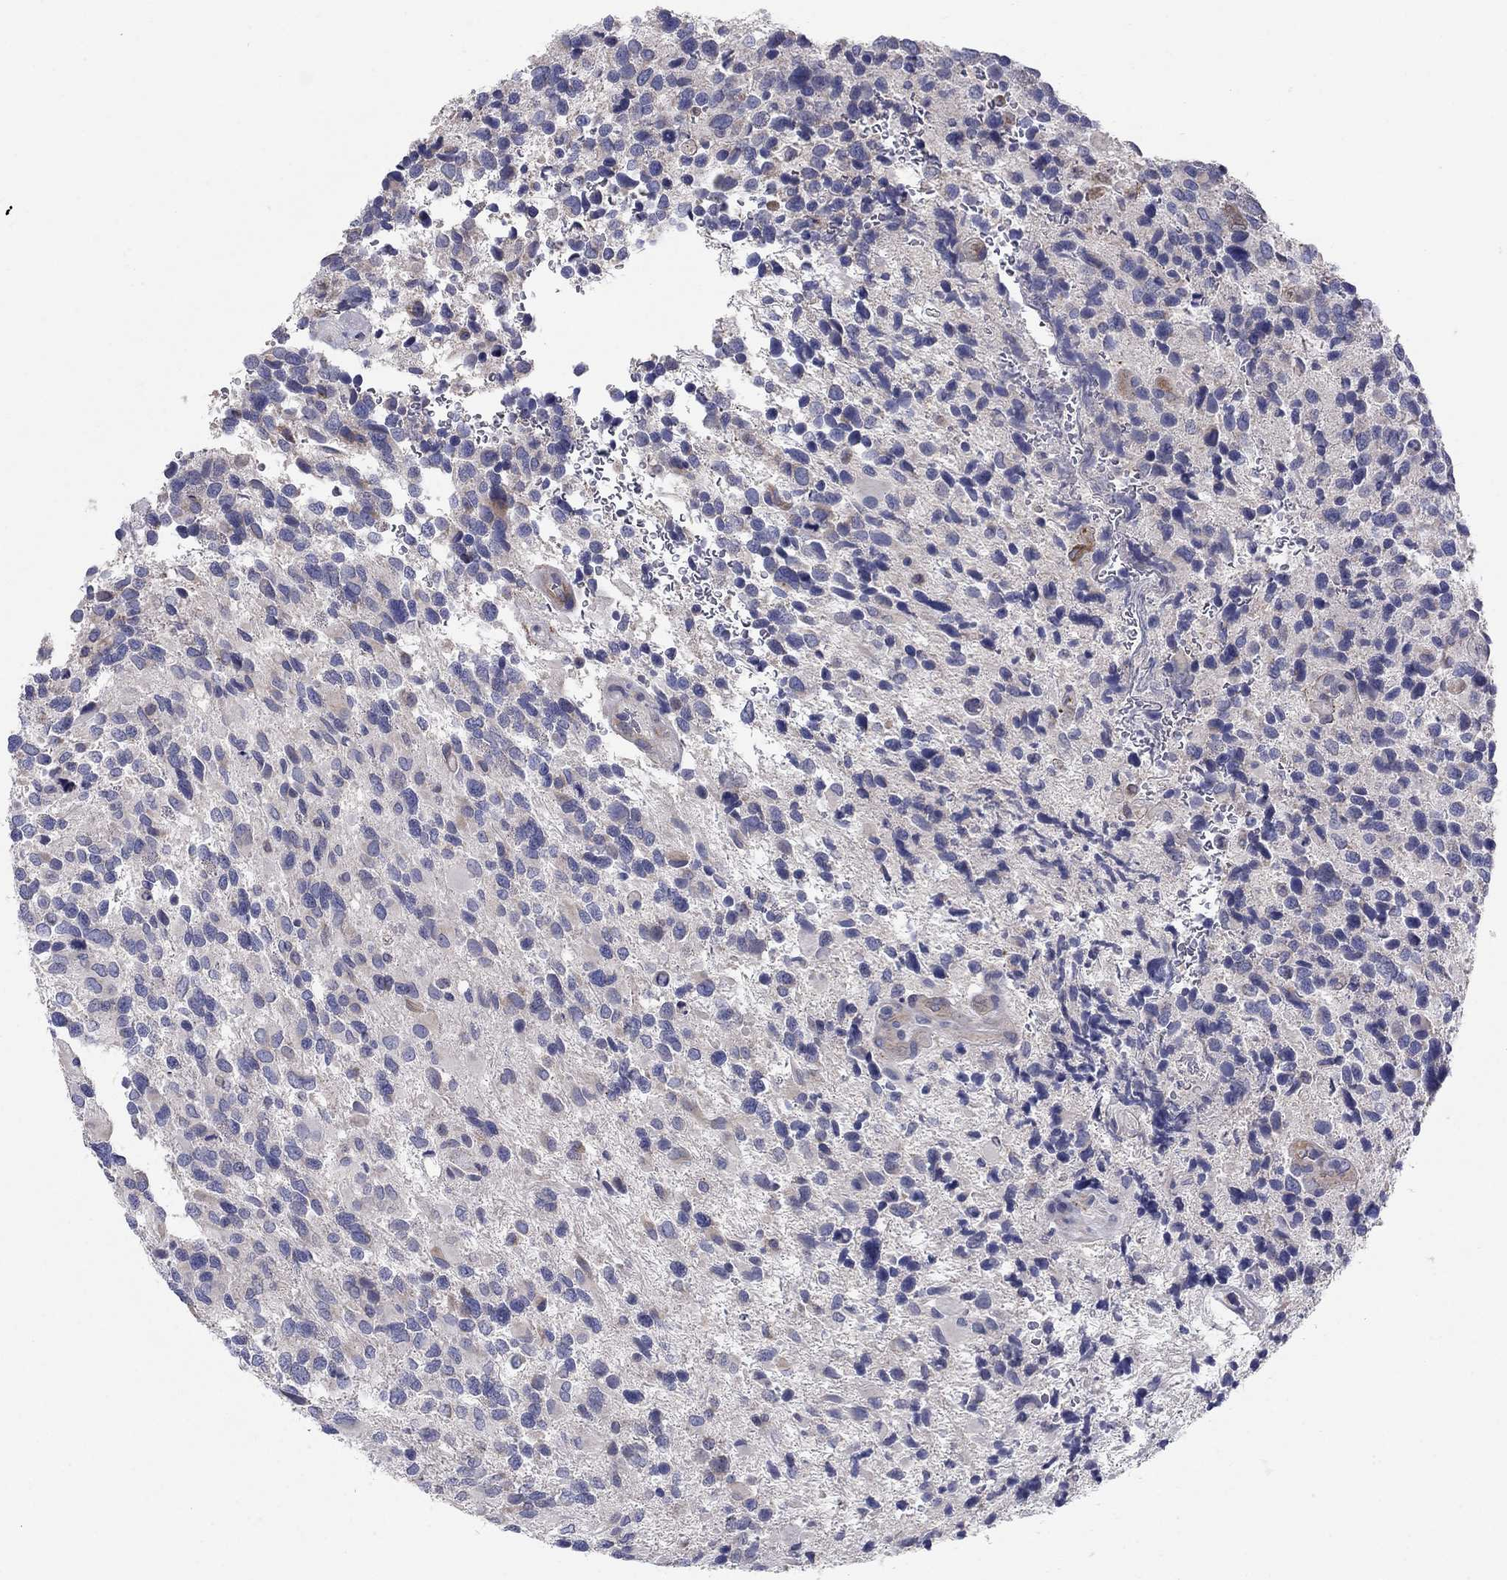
{"staining": {"intensity": "negative", "quantity": "none", "location": "none"}, "tissue": "glioma", "cell_type": "Tumor cells", "image_type": "cancer", "snomed": [{"axis": "morphology", "description": "Glioma, malignant, Low grade"}, {"axis": "topography", "description": "Brain"}], "caption": "Tumor cells are negative for brown protein staining in malignant glioma (low-grade). Nuclei are stained in blue.", "gene": "EMP2", "patient": {"sex": "female", "age": 32}}